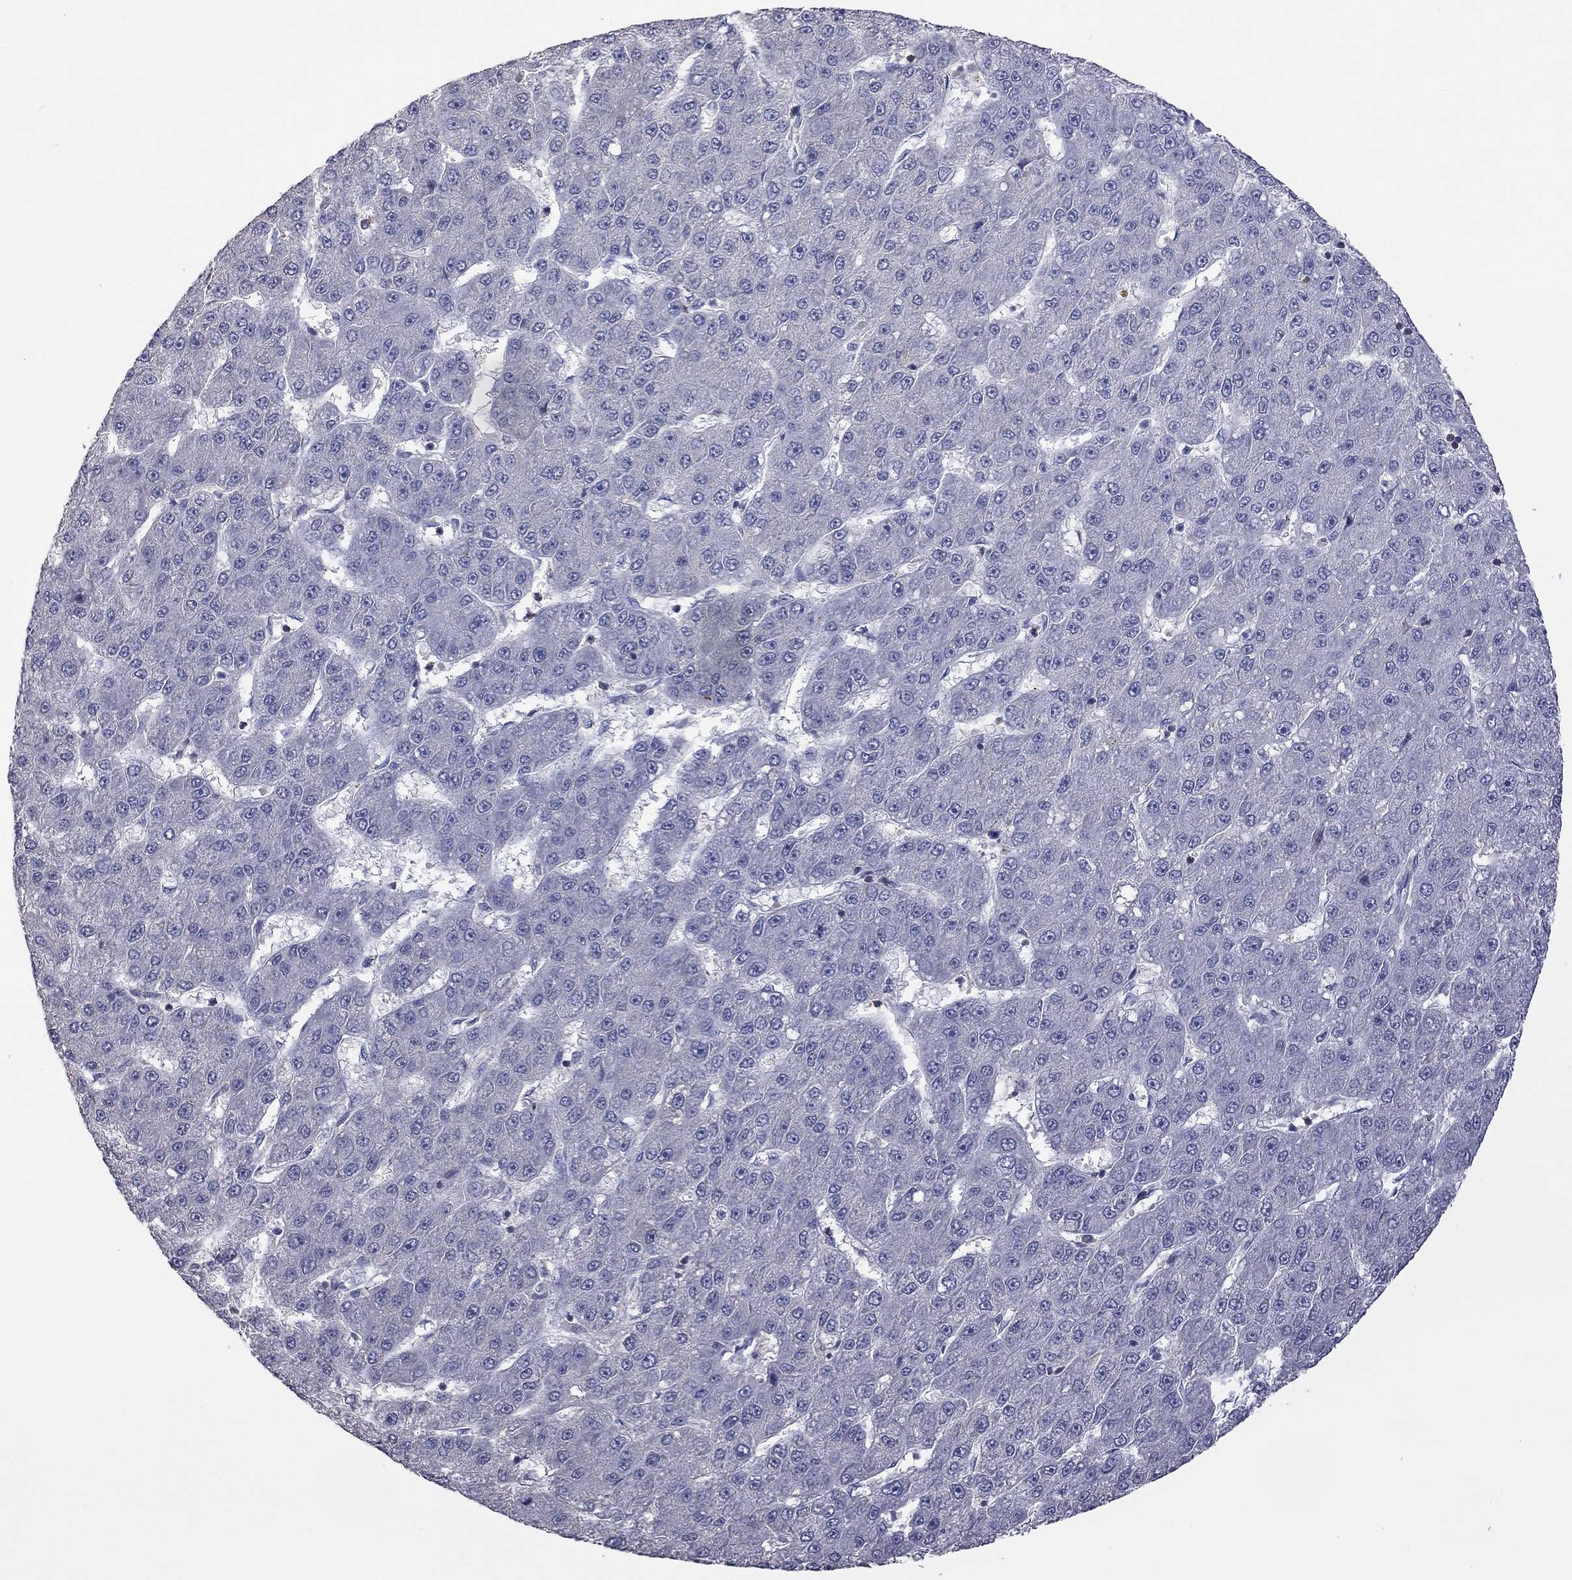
{"staining": {"intensity": "negative", "quantity": "none", "location": "none"}, "tissue": "liver cancer", "cell_type": "Tumor cells", "image_type": "cancer", "snomed": [{"axis": "morphology", "description": "Carcinoma, Hepatocellular, NOS"}, {"axis": "topography", "description": "Liver"}], "caption": "A photomicrograph of human hepatocellular carcinoma (liver) is negative for staining in tumor cells. (DAB immunohistochemistry (IHC), high magnification).", "gene": "IPCEF1", "patient": {"sex": "male", "age": 67}}